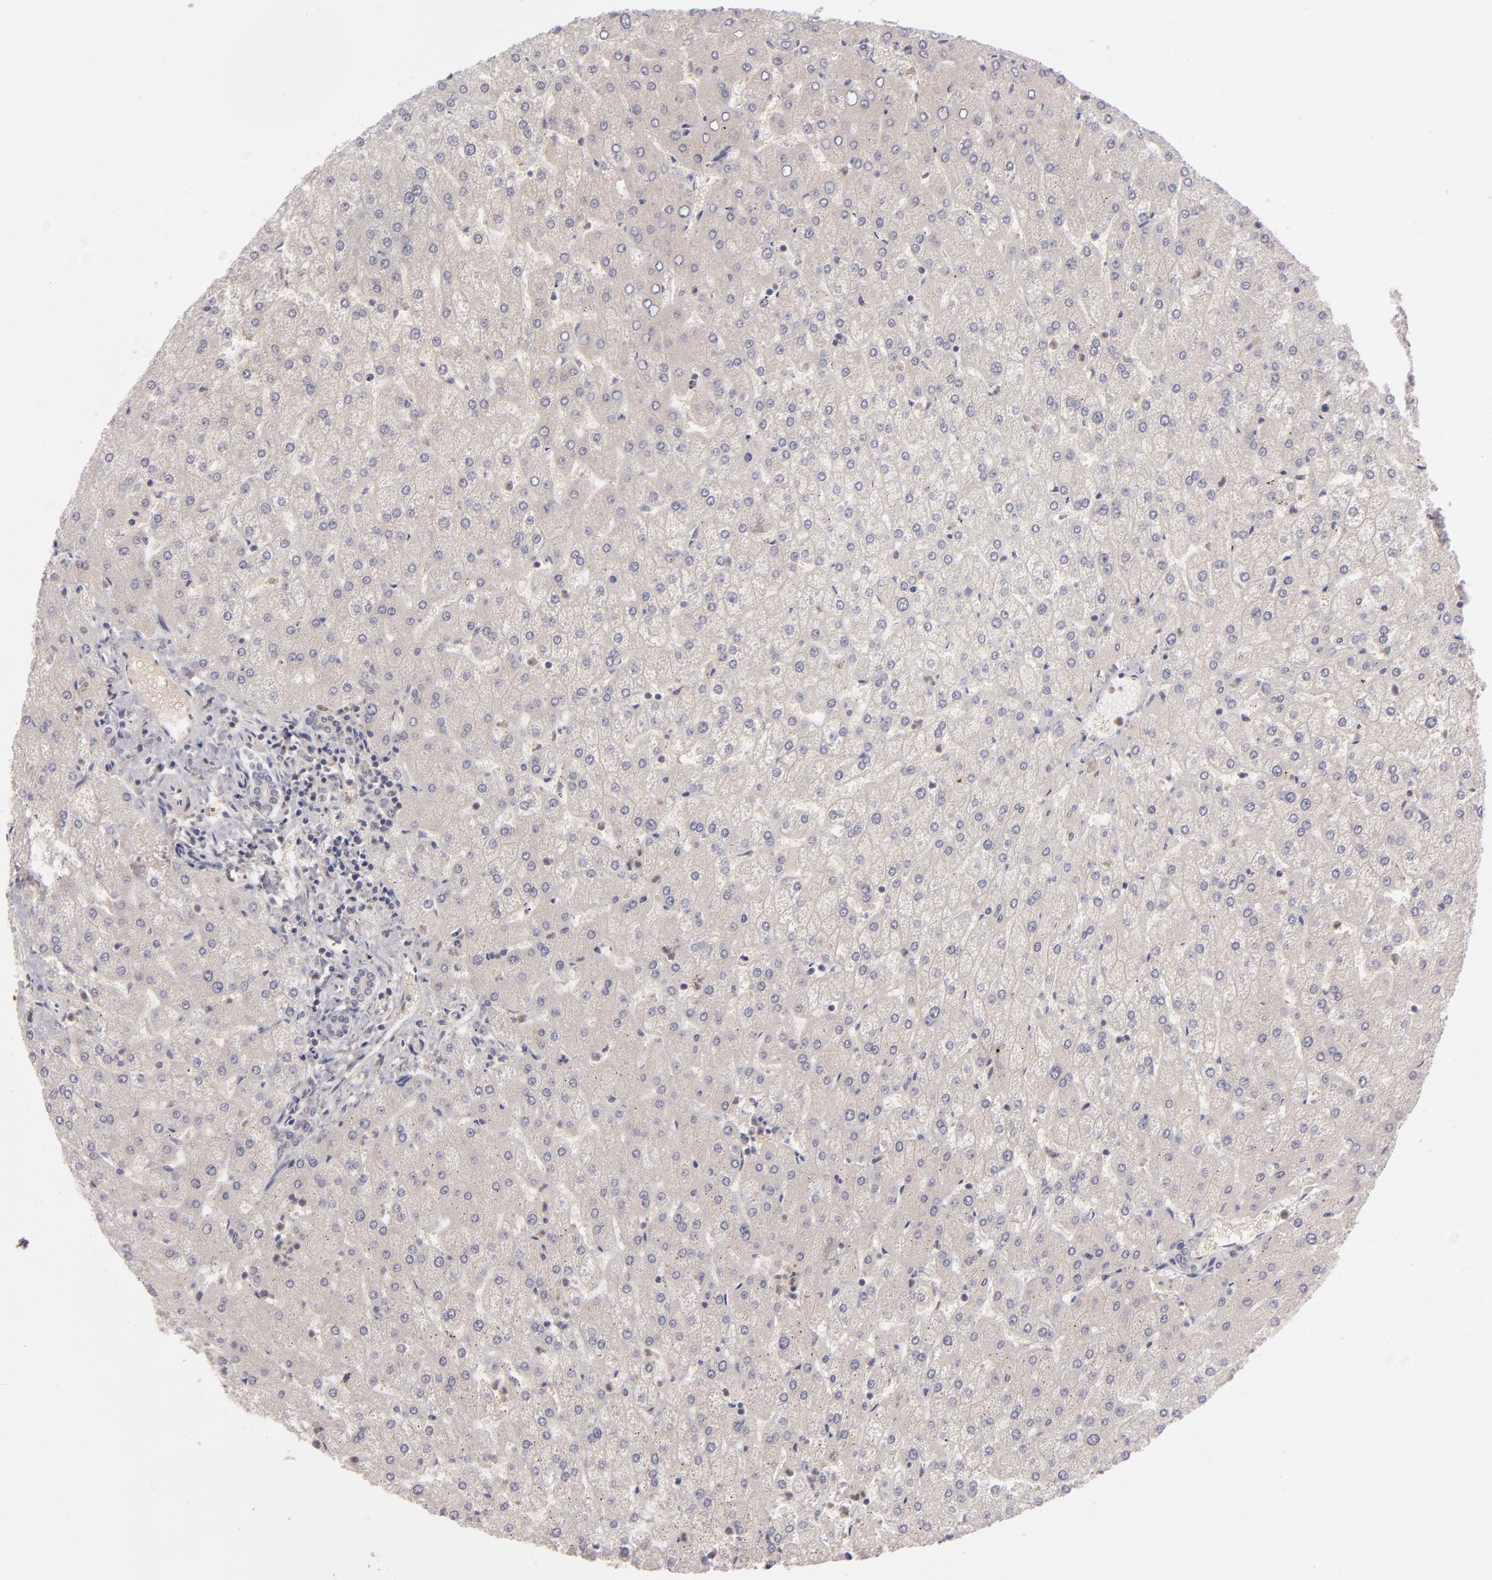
{"staining": {"intensity": "weak", "quantity": ">75%", "location": "cytoplasmic/membranous"}, "tissue": "liver", "cell_type": "Cholangiocytes", "image_type": "normal", "snomed": [{"axis": "morphology", "description": "Normal tissue, NOS"}, {"axis": "topography", "description": "Liver"}], "caption": "Immunohistochemistry staining of unremarkable liver, which demonstrates low levels of weak cytoplasmic/membranous expression in approximately >75% of cholangiocytes indicating weak cytoplasmic/membranous protein staining. The staining was performed using DAB (3,3'-diaminobenzidine) (brown) for protein detection and nuclei were counterstained in hematoxylin (blue).", "gene": "MMP10", "patient": {"sex": "female", "age": 32}}